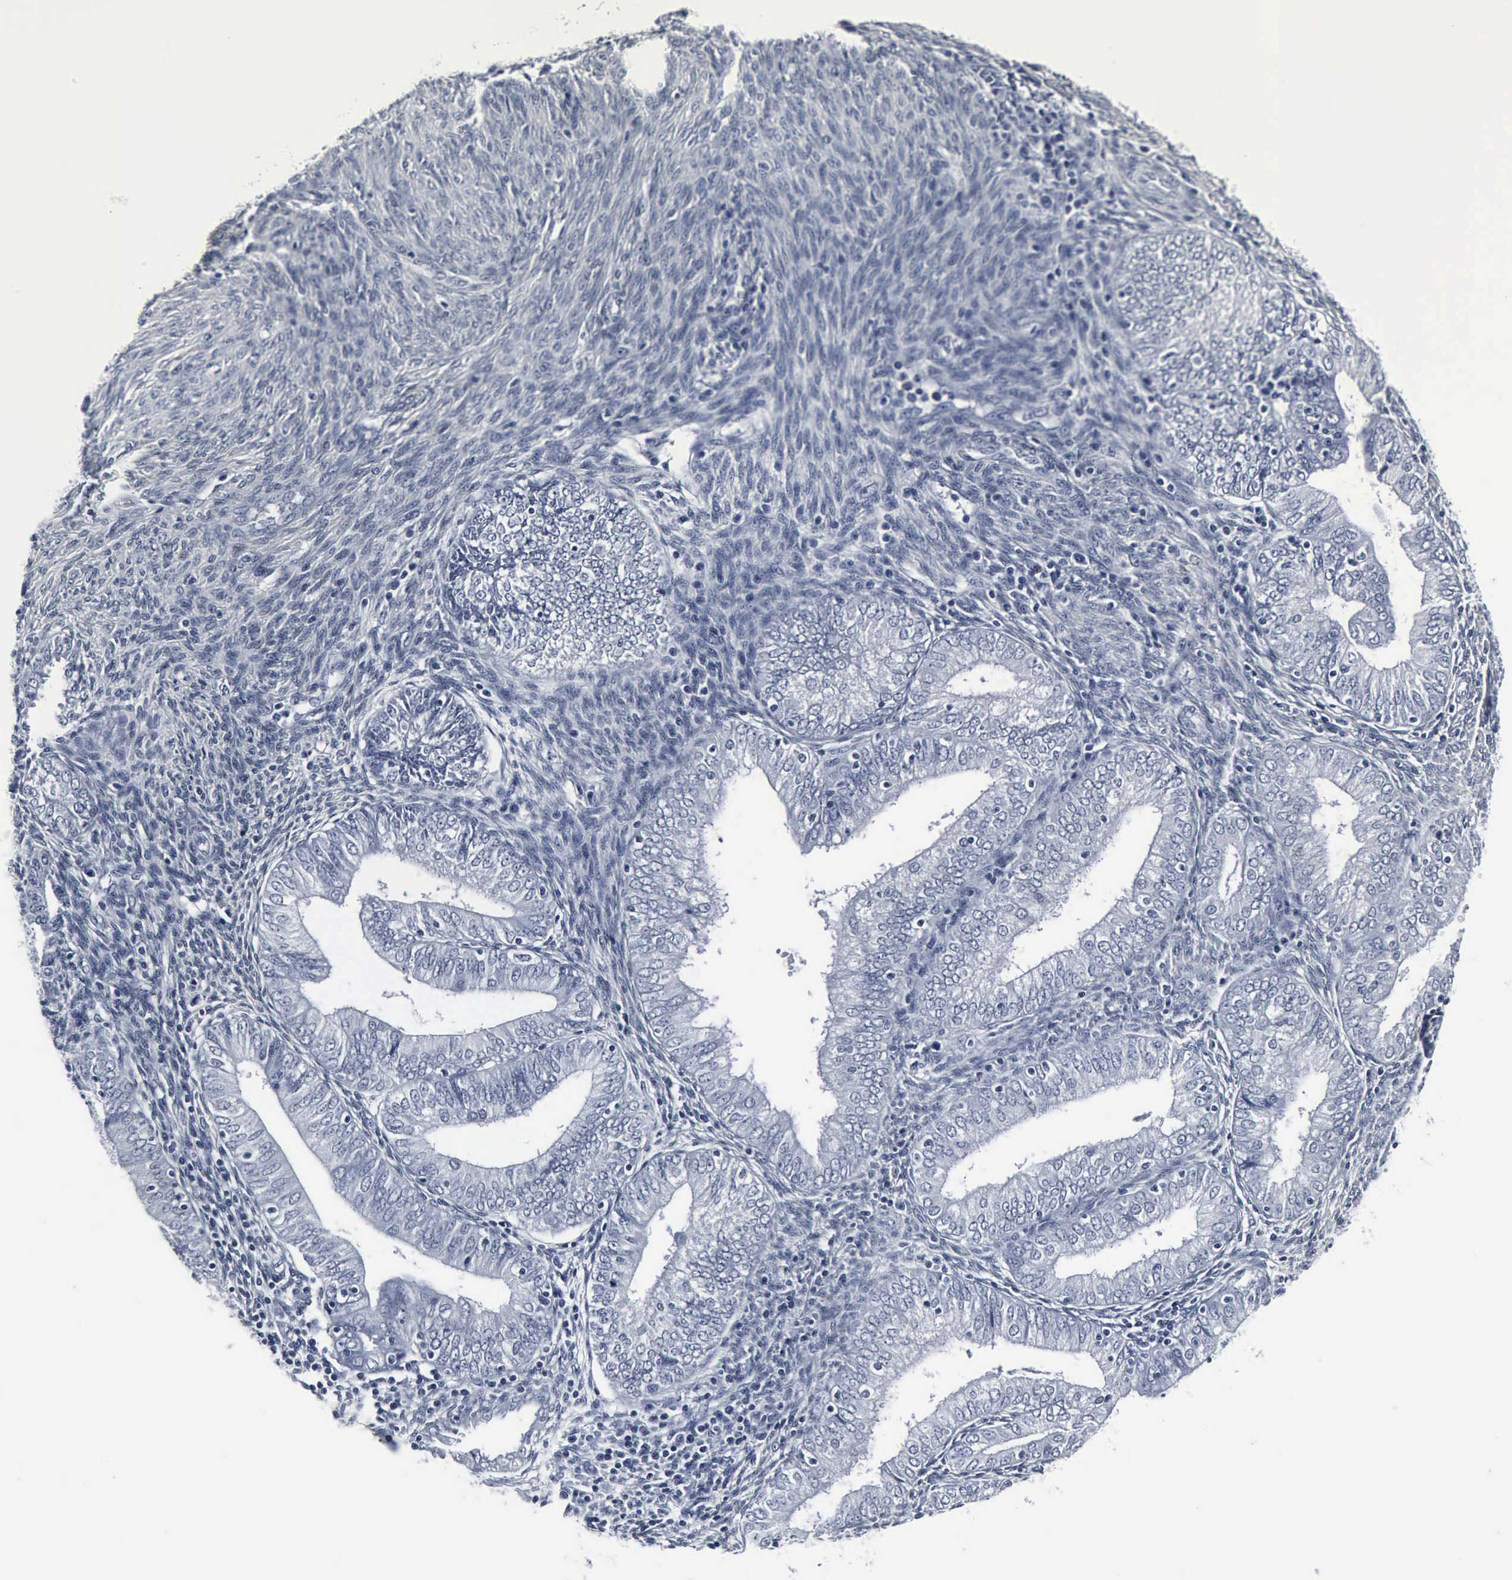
{"staining": {"intensity": "negative", "quantity": "none", "location": "none"}, "tissue": "endometrial cancer", "cell_type": "Tumor cells", "image_type": "cancer", "snomed": [{"axis": "morphology", "description": "Adenocarcinoma, NOS"}, {"axis": "topography", "description": "Endometrium"}], "caption": "Immunohistochemistry (IHC) of endometrial cancer exhibits no positivity in tumor cells.", "gene": "SNAP25", "patient": {"sex": "female", "age": 55}}